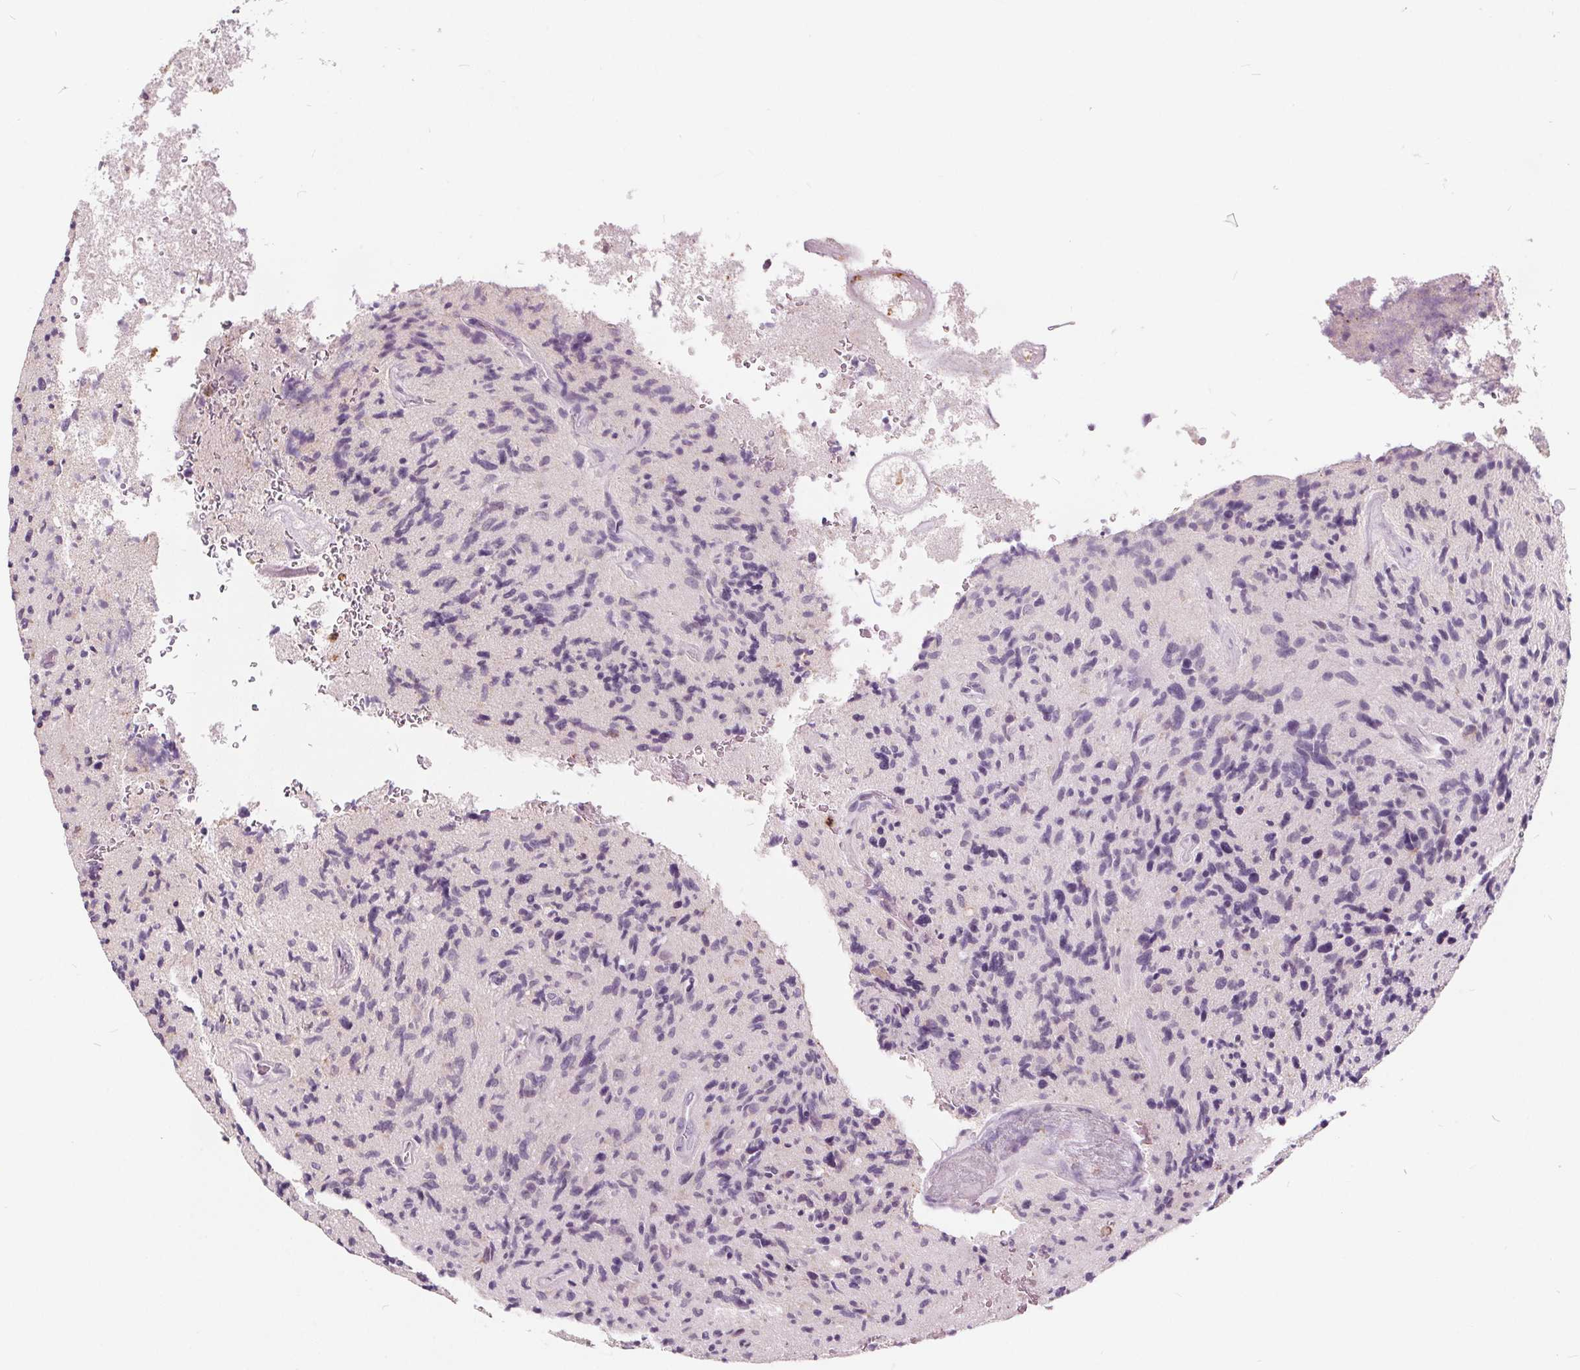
{"staining": {"intensity": "negative", "quantity": "none", "location": "none"}, "tissue": "glioma", "cell_type": "Tumor cells", "image_type": "cancer", "snomed": [{"axis": "morphology", "description": "Glioma, malignant, High grade"}, {"axis": "topography", "description": "Brain"}], "caption": "Photomicrograph shows no protein expression in tumor cells of malignant high-grade glioma tissue.", "gene": "HAAO", "patient": {"sex": "male", "age": 54}}